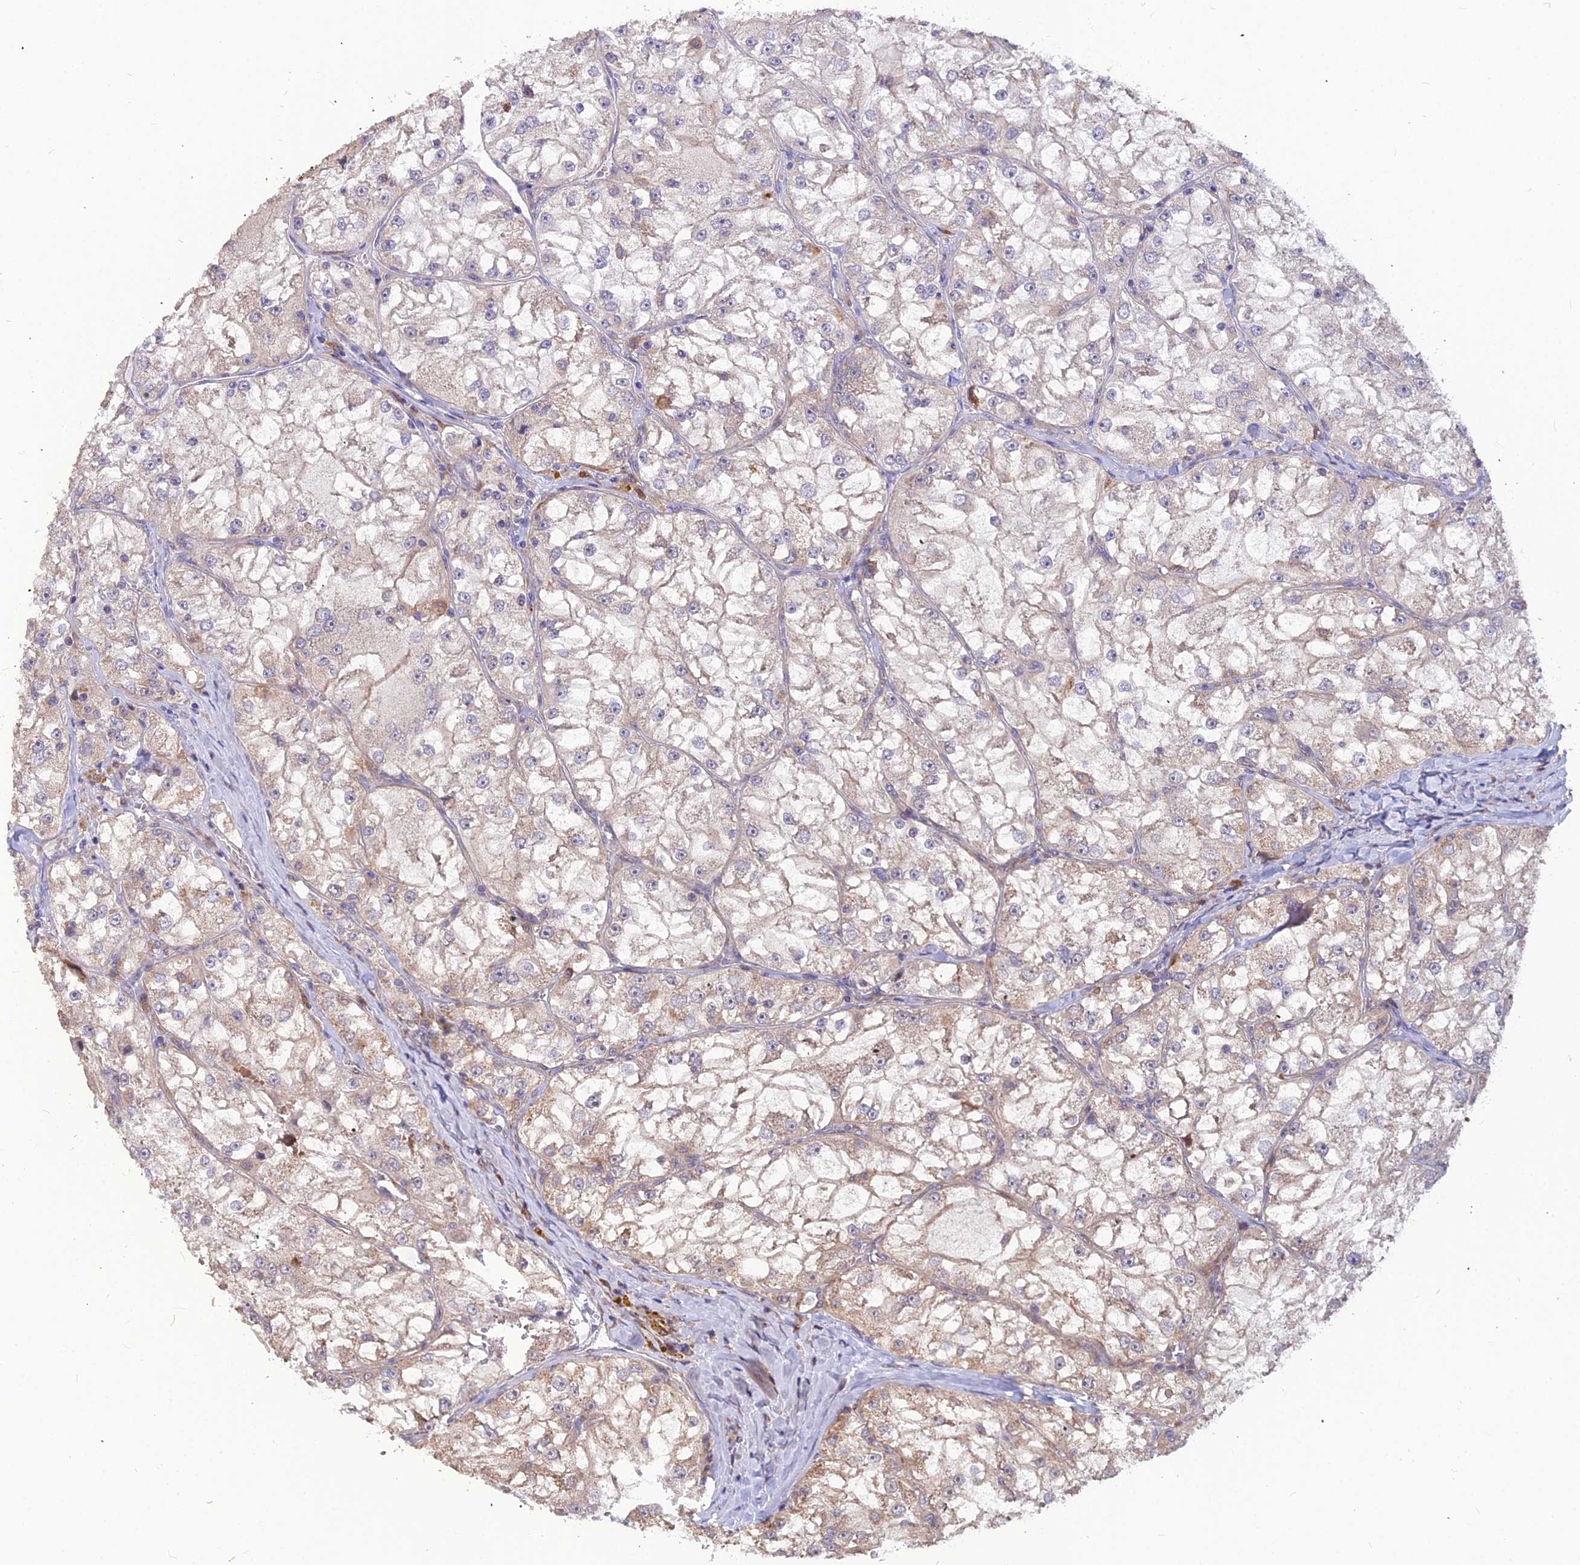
{"staining": {"intensity": "negative", "quantity": "none", "location": "none"}, "tissue": "renal cancer", "cell_type": "Tumor cells", "image_type": "cancer", "snomed": [{"axis": "morphology", "description": "Adenocarcinoma, NOS"}, {"axis": "topography", "description": "Kidney"}], "caption": "A high-resolution histopathology image shows IHC staining of adenocarcinoma (renal), which demonstrates no significant staining in tumor cells.", "gene": "LEKR1", "patient": {"sex": "female", "age": 72}}